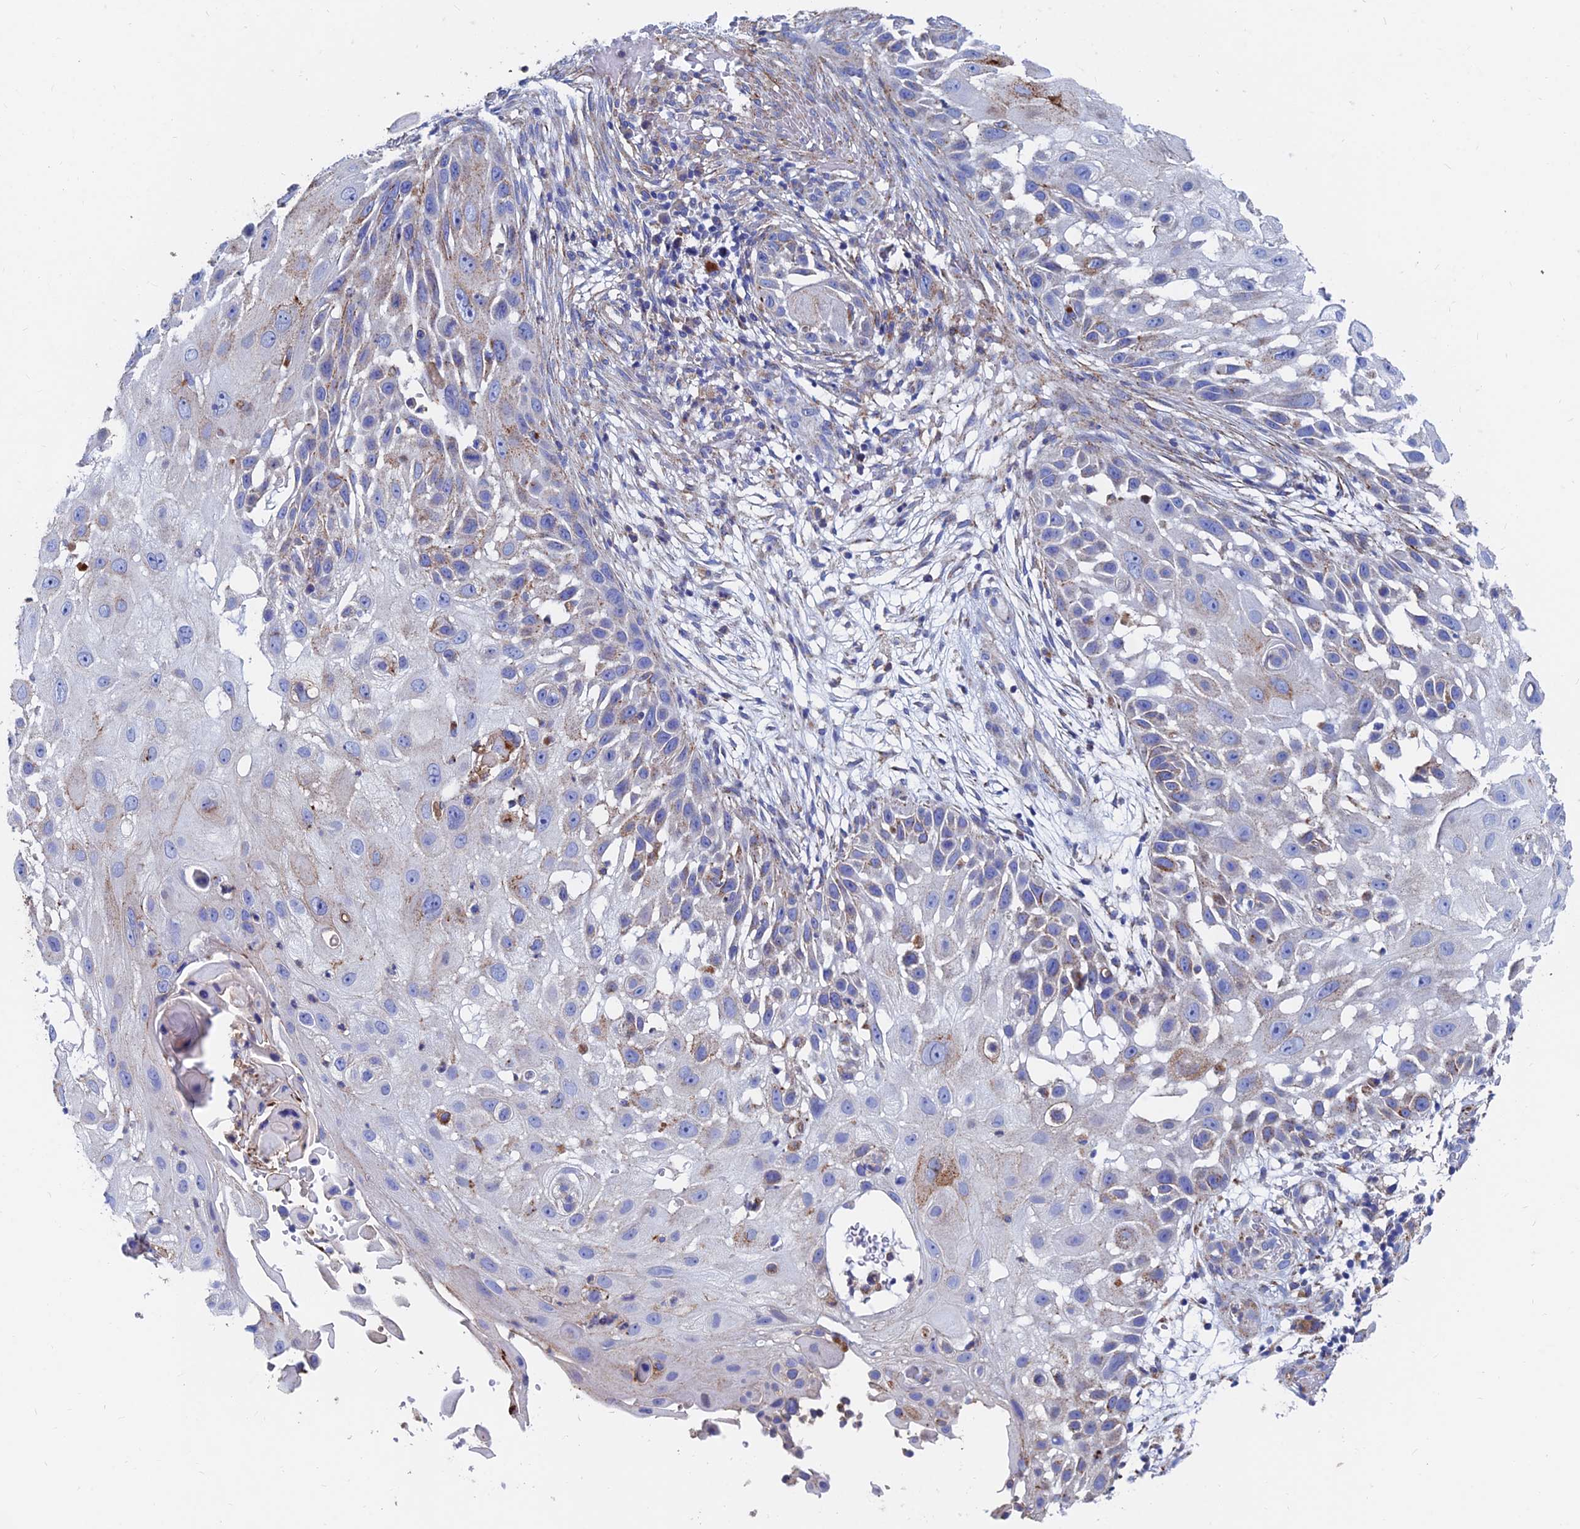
{"staining": {"intensity": "moderate", "quantity": "<25%", "location": "cytoplasmic/membranous"}, "tissue": "skin cancer", "cell_type": "Tumor cells", "image_type": "cancer", "snomed": [{"axis": "morphology", "description": "Squamous cell carcinoma, NOS"}, {"axis": "topography", "description": "Skin"}], "caption": "IHC (DAB) staining of human skin cancer (squamous cell carcinoma) reveals moderate cytoplasmic/membranous protein positivity in approximately <25% of tumor cells.", "gene": "SPNS1", "patient": {"sex": "female", "age": 44}}